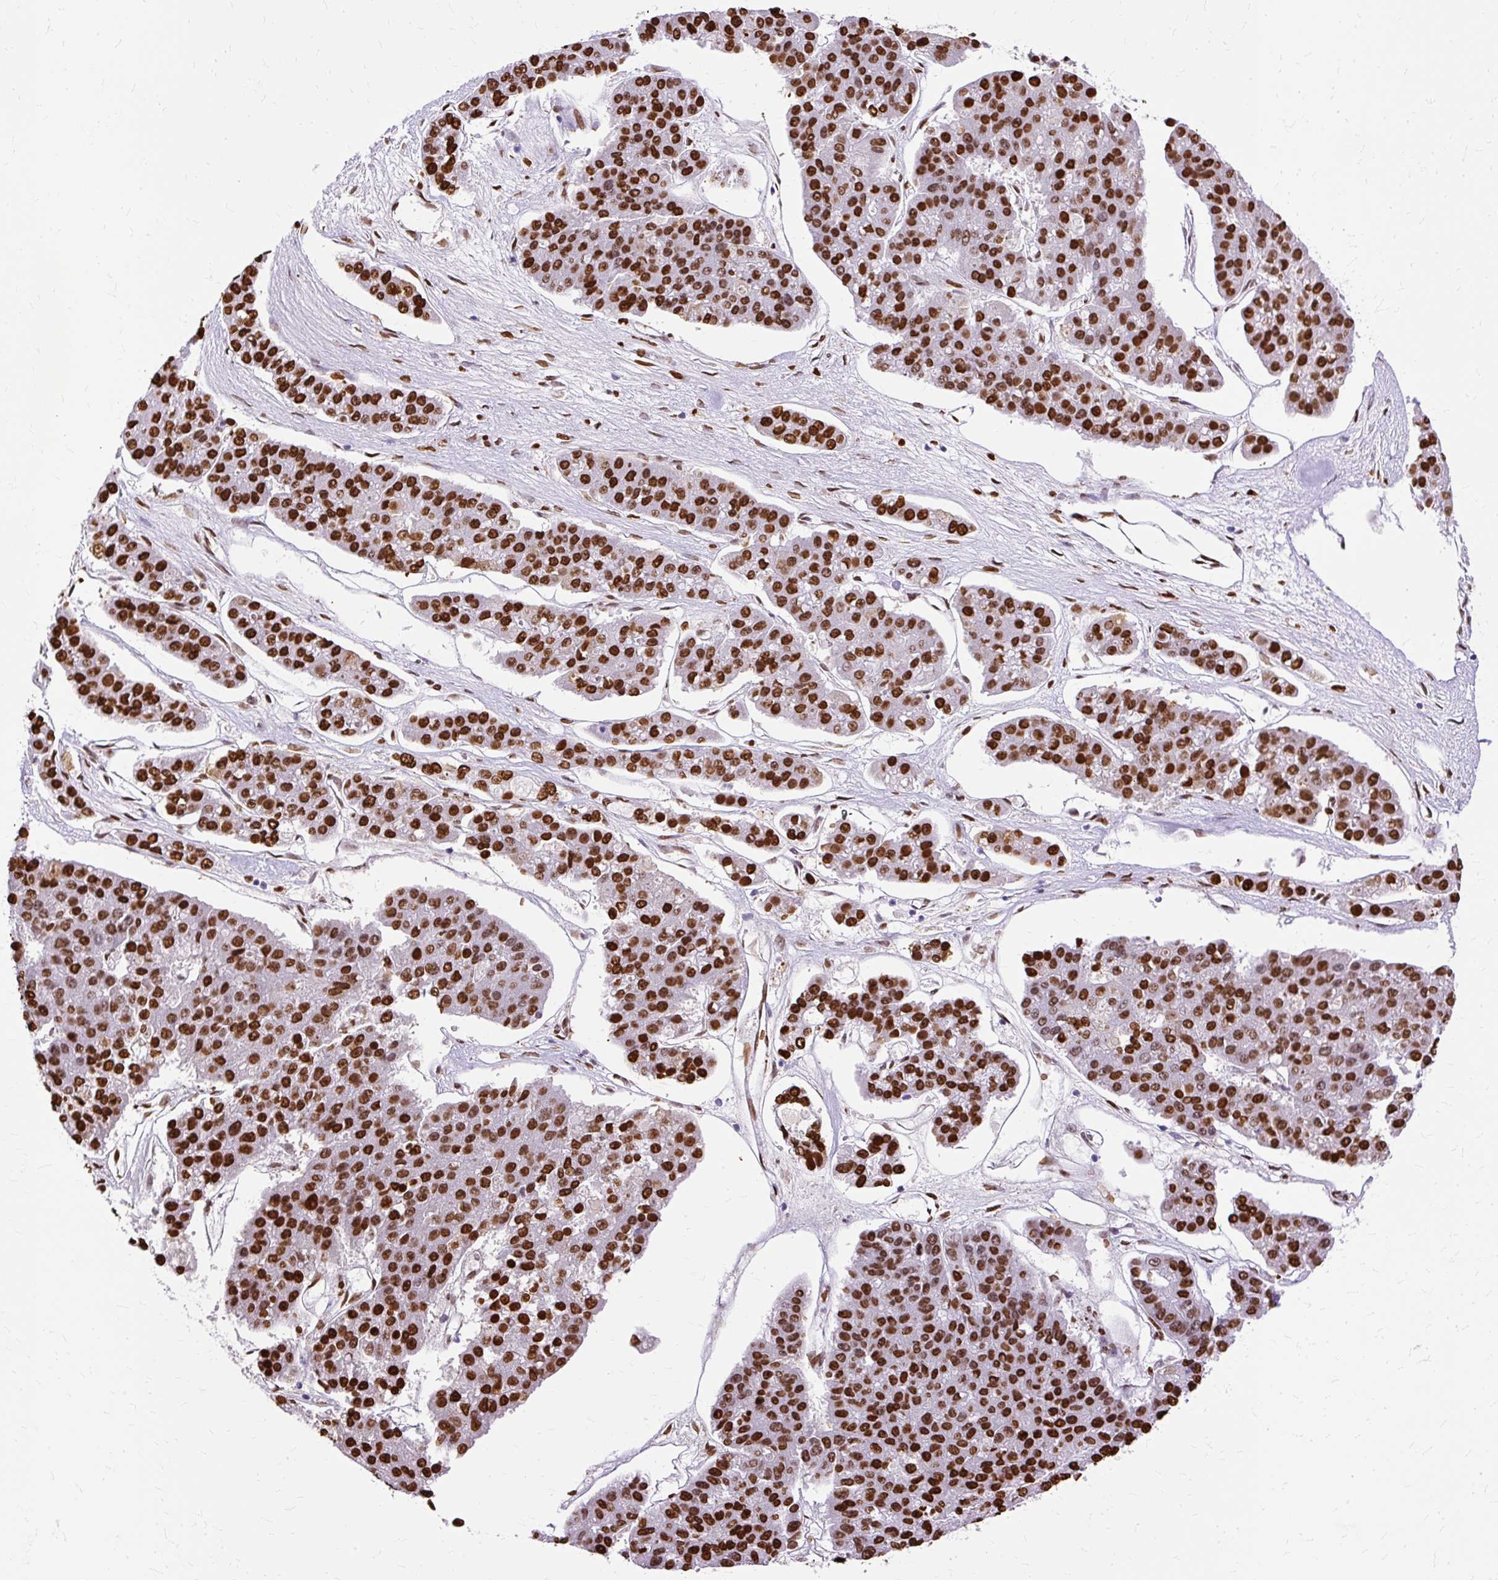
{"staining": {"intensity": "strong", "quantity": ">75%", "location": "nuclear"}, "tissue": "pancreatic cancer", "cell_type": "Tumor cells", "image_type": "cancer", "snomed": [{"axis": "morphology", "description": "Adenocarcinoma, NOS"}, {"axis": "topography", "description": "Pancreas"}], "caption": "Immunohistochemistry image of neoplastic tissue: pancreatic cancer stained using IHC reveals high levels of strong protein expression localized specifically in the nuclear of tumor cells, appearing as a nuclear brown color.", "gene": "TMEM184C", "patient": {"sex": "male", "age": 50}}